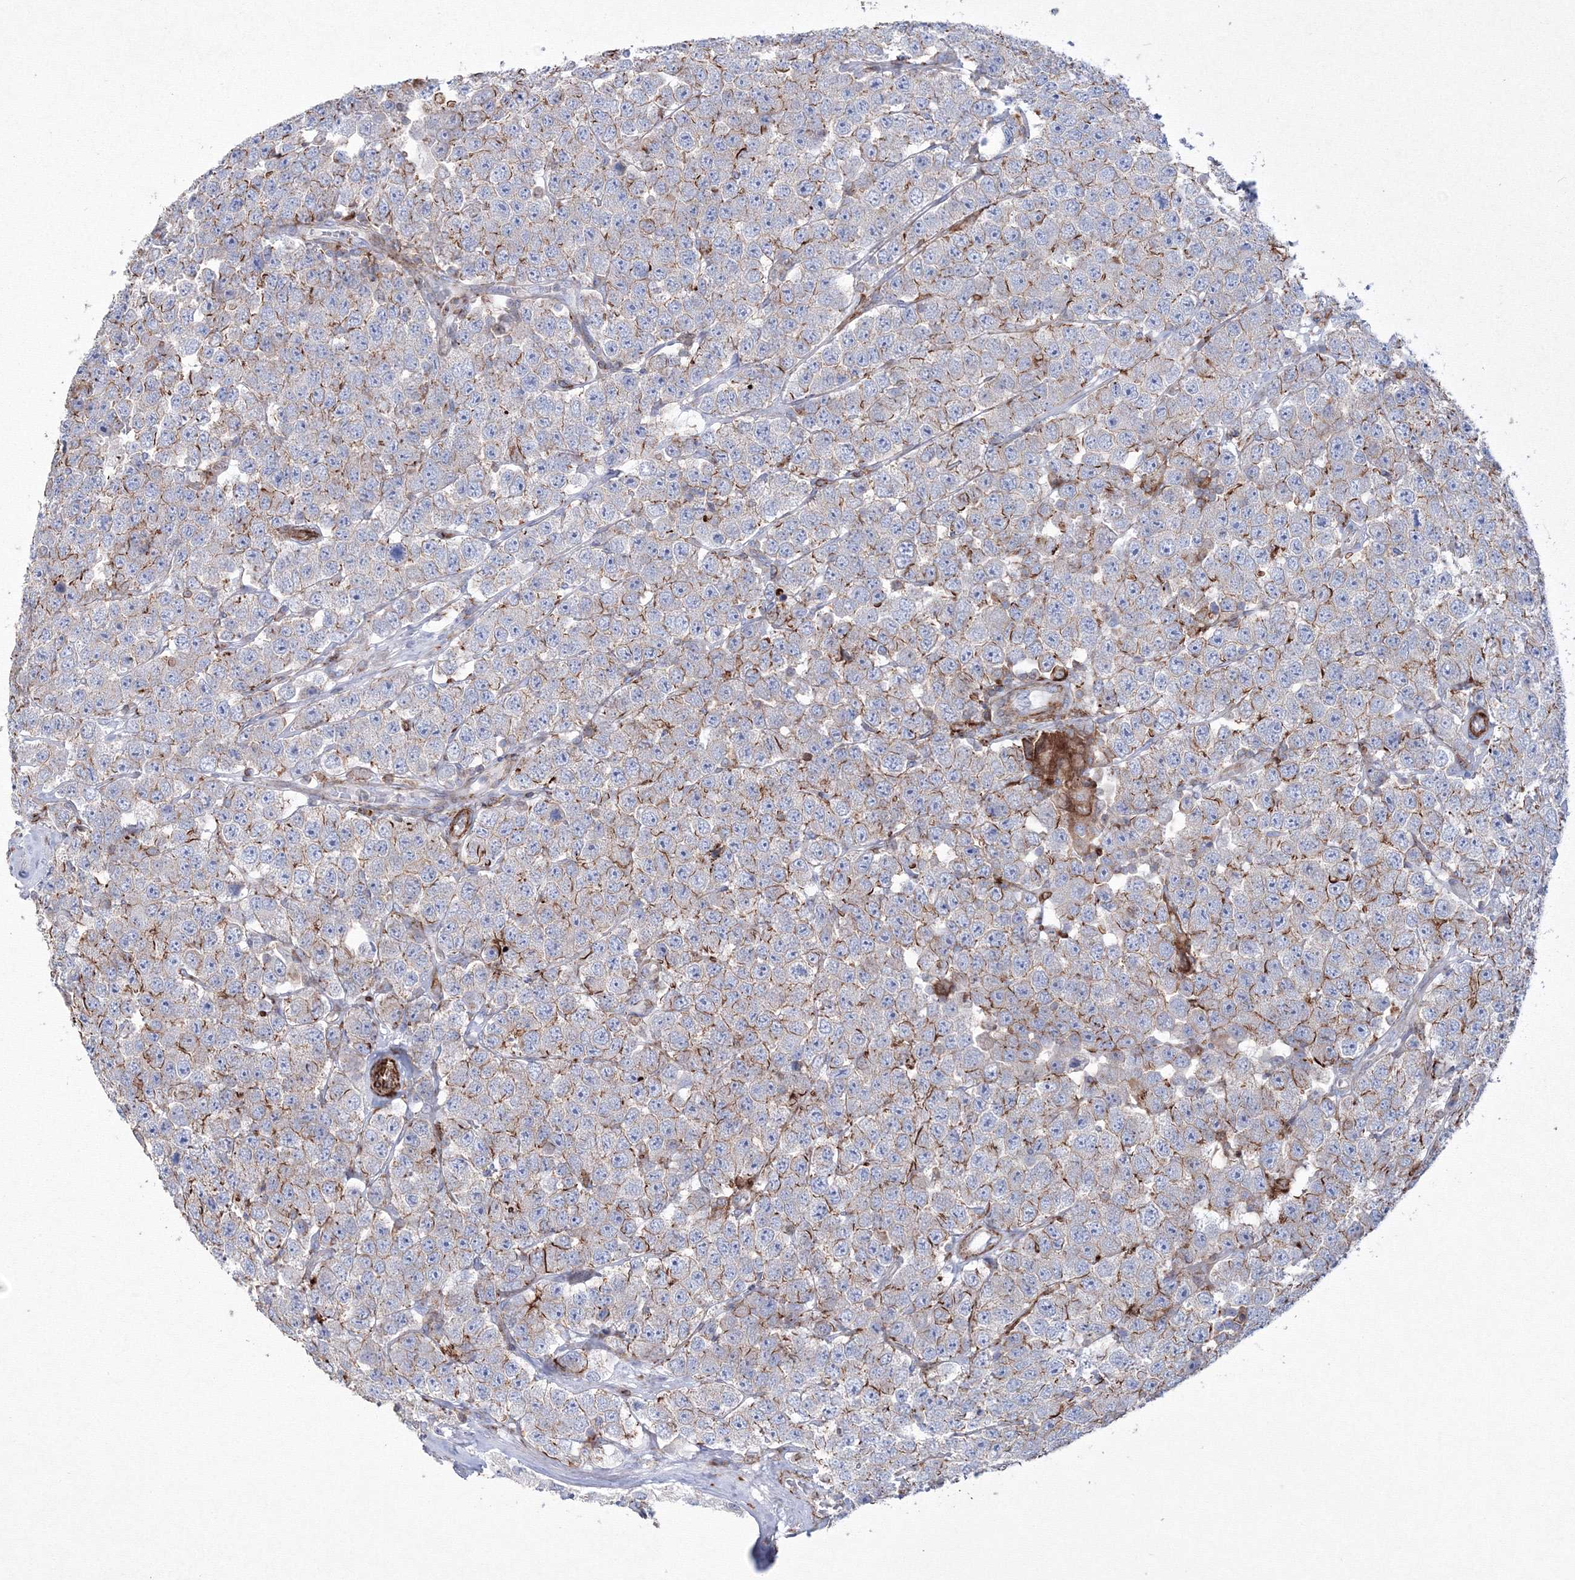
{"staining": {"intensity": "moderate", "quantity": "25%-75%", "location": "cytoplasmic/membranous"}, "tissue": "testis cancer", "cell_type": "Tumor cells", "image_type": "cancer", "snomed": [{"axis": "morphology", "description": "Seminoma, NOS"}, {"axis": "topography", "description": "Testis"}], "caption": "Immunohistochemistry (IHC) image of seminoma (testis) stained for a protein (brown), which displays medium levels of moderate cytoplasmic/membranous staining in approximately 25%-75% of tumor cells.", "gene": "GPR82", "patient": {"sex": "male", "age": 28}}